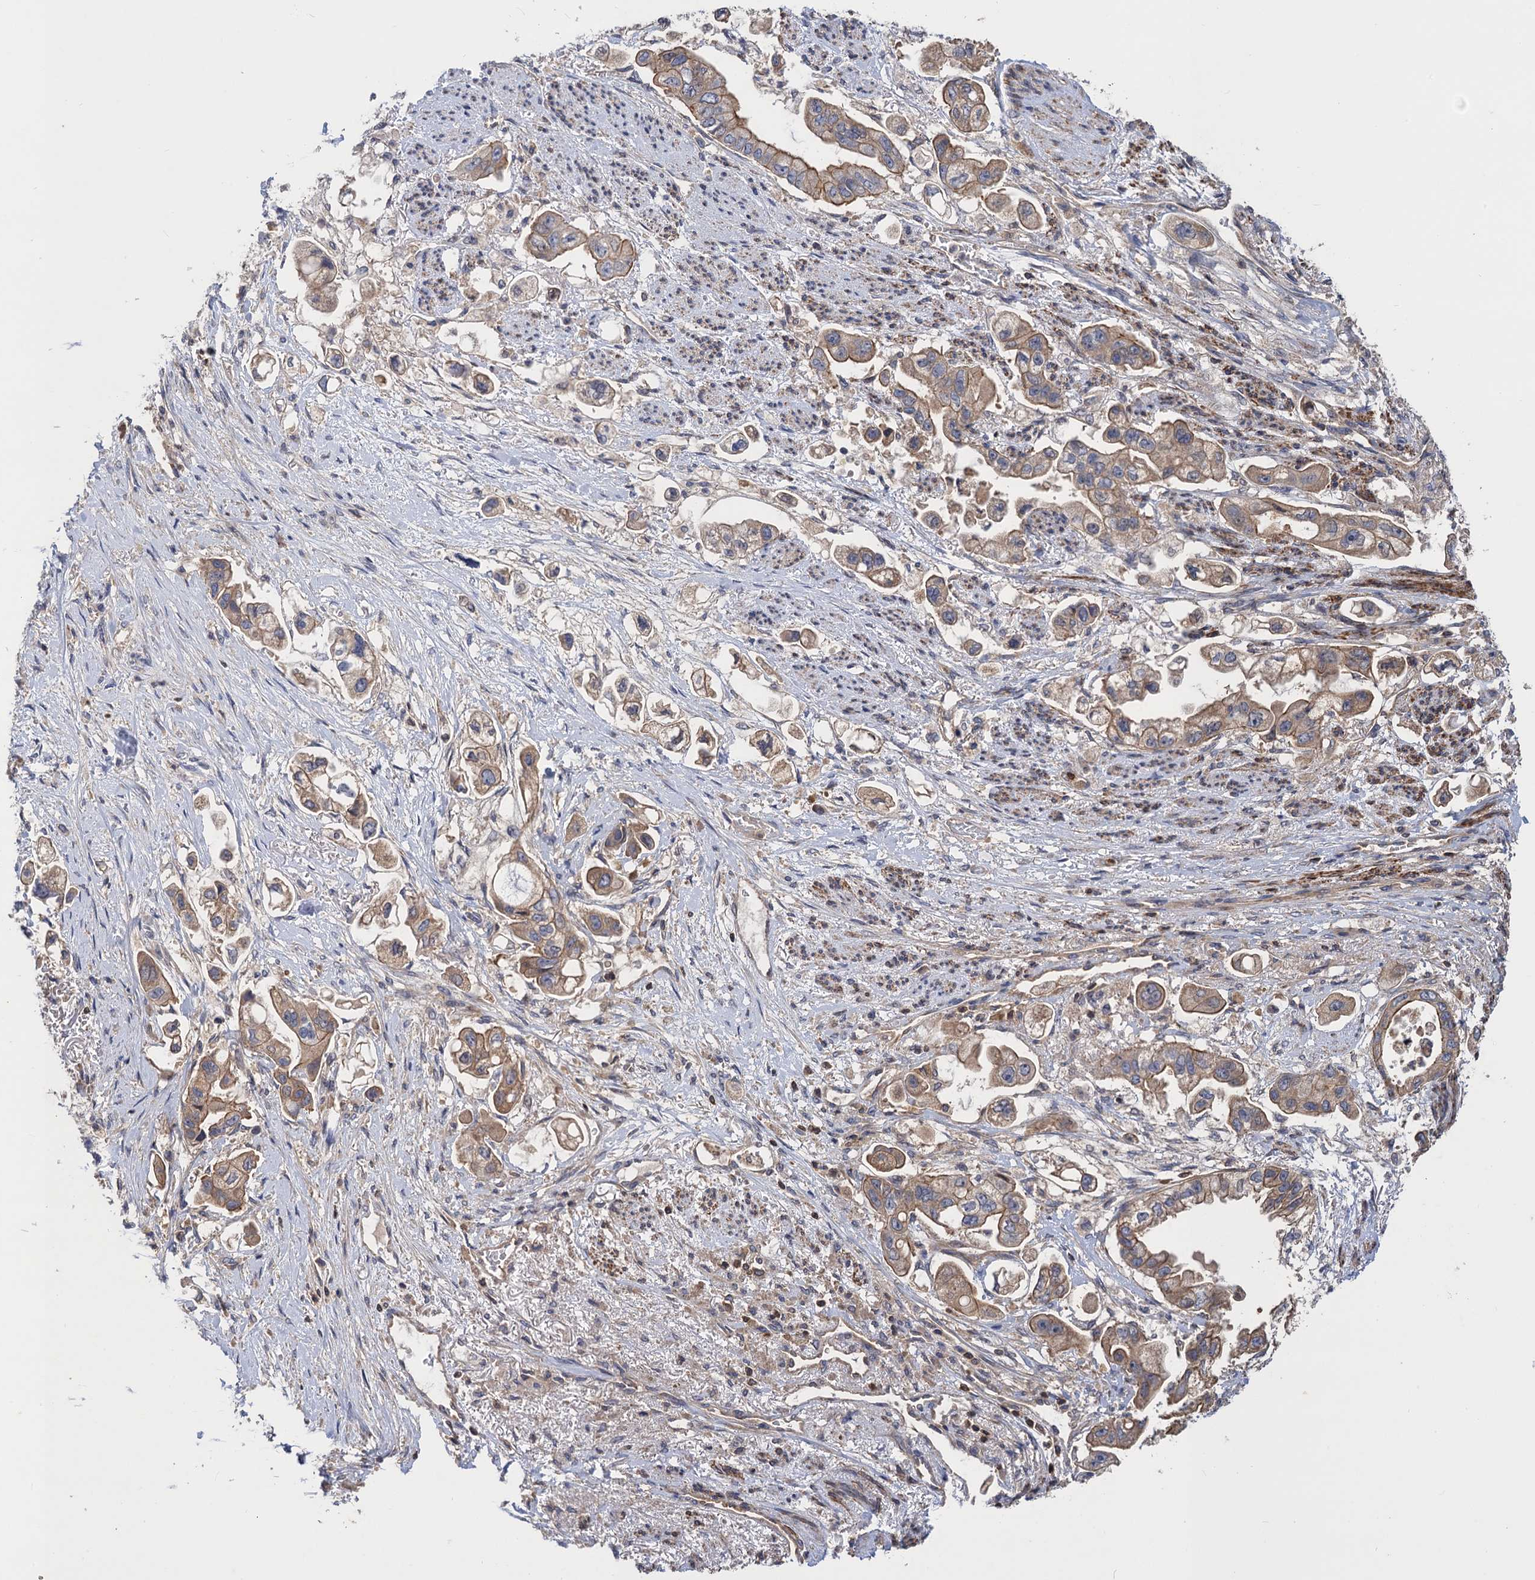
{"staining": {"intensity": "weak", "quantity": ">75%", "location": "cytoplasmic/membranous"}, "tissue": "stomach cancer", "cell_type": "Tumor cells", "image_type": "cancer", "snomed": [{"axis": "morphology", "description": "Adenocarcinoma, NOS"}, {"axis": "topography", "description": "Stomach"}], "caption": "Stomach adenocarcinoma stained for a protein (brown) demonstrates weak cytoplasmic/membranous positive positivity in approximately >75% of tumor cells.", "gene": "DGKA", "patient": {"sex": "male", "age": 62}}